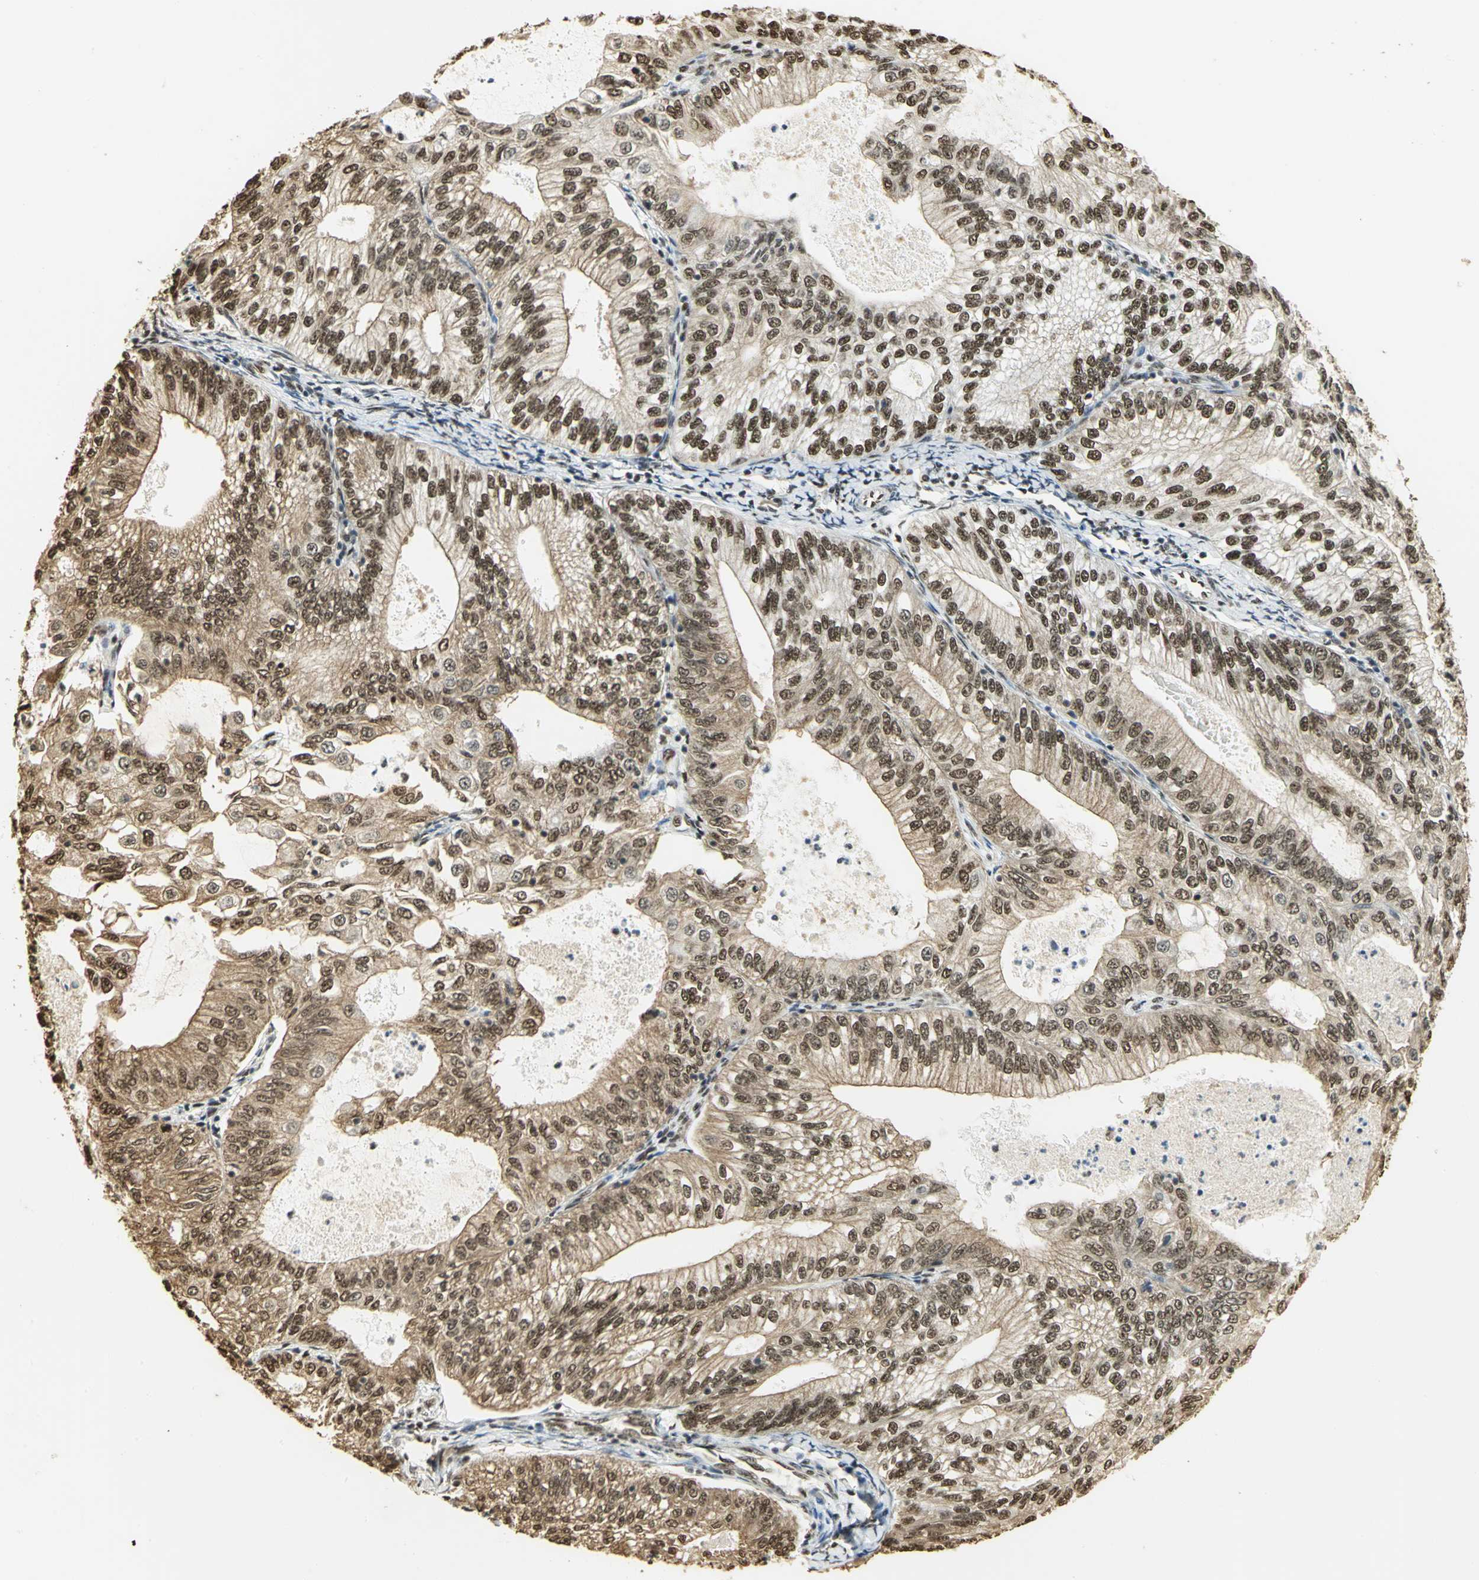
{"staining": {"intensity": "moderate", "quantity": ">75%", "location": "cytoplasmic/membranous,nuclear"}, "tissue": "endometrial cancer", "cell_type": "Tumor cells", "image_type": "cancer", "snomed": [{"axis": "morphology", "description": "Adenocarcinoma, NOS"}, {"axis": "topography", "description": "Endometrium"}], "caption": "Moderate cytoplasmic/membranous and nuclear expression is appreciated in about >75% of tumor cells in endometrial cancer.", "gene": "SET", "patient": {"sex": "female", "age": 69}}